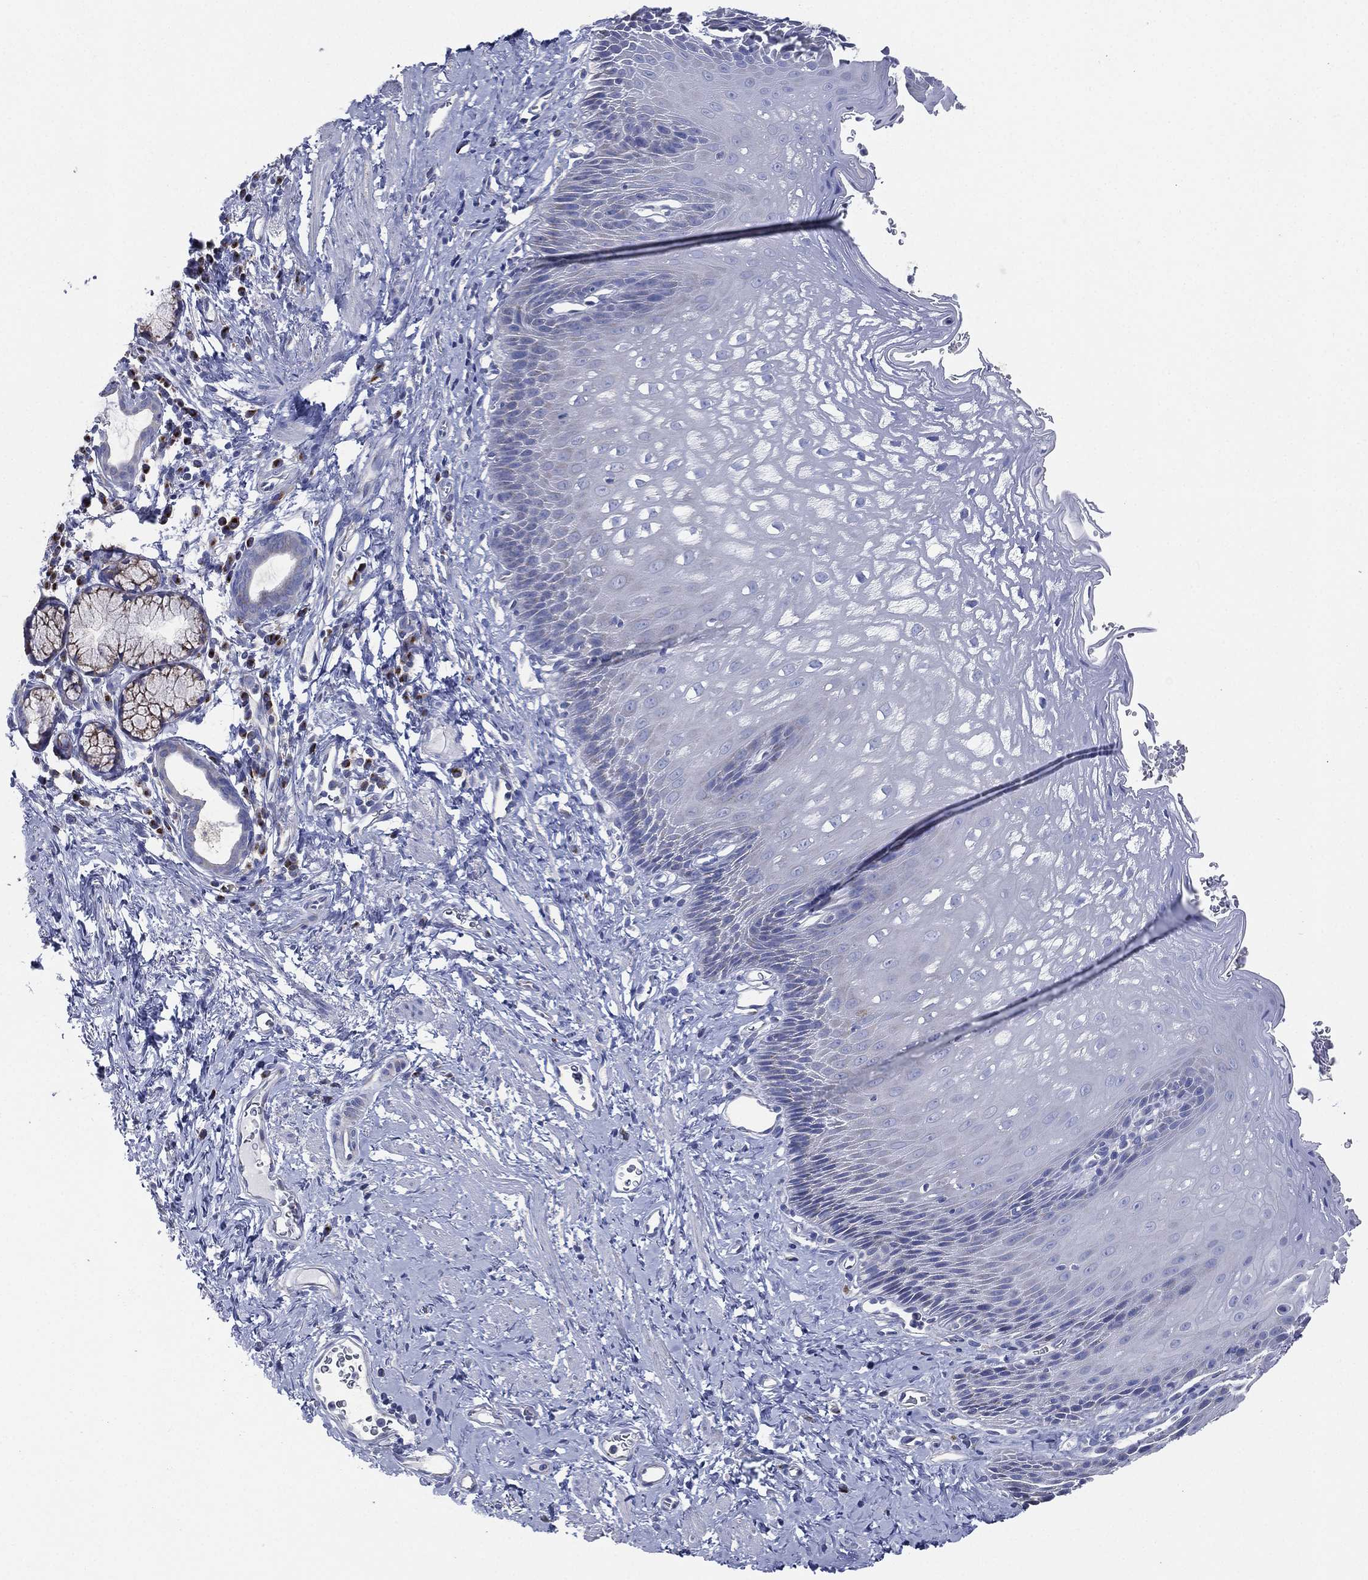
{"staining": {"intensity": "negative", "quantity": "none", "location": "none"}, "tissue": "esophagus", "cell_type": "Squamous epithelial cells", "image_type": "normal", "snomed": [{"axis": "morphology", "description": "Normal tissue, NOS"}, {"axis": "topography", "description": "Esophagus"}], "caption": "Photomicrograph shows no significant protein positivity in squamous epithelial cells of normal esophagus.", "gene": "ATP8A2", "patient": {"sex": "male", "age": 64}}